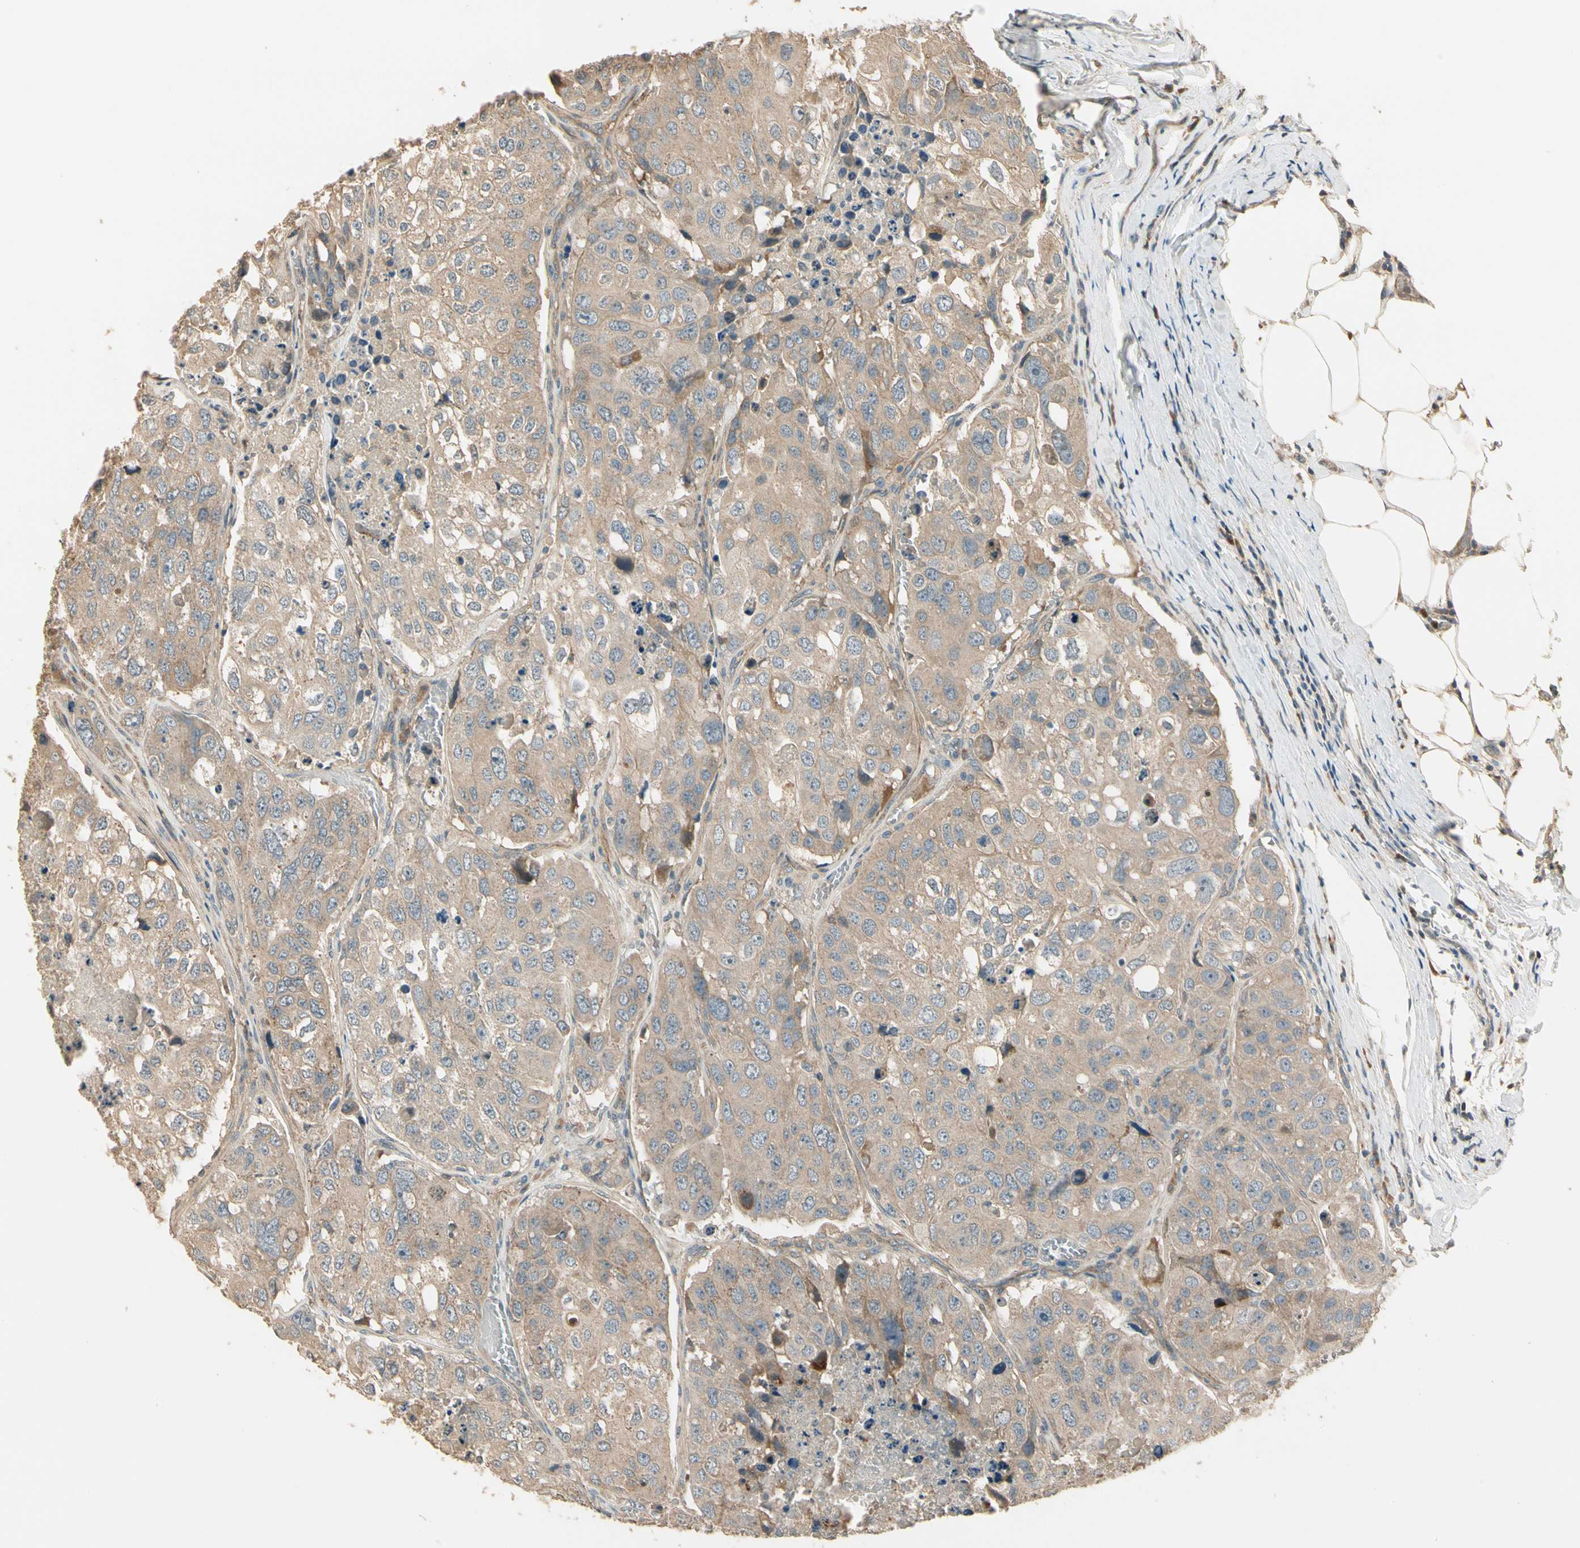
{"staining": {"intensity": "weak", "quantity": ">75%", "location": "cytoplasmic/membranous"}, "tissue": "urothelial cancer", "cell_type": "Tumor cells", "image_type": "cancer", "snomed": [{"axis": "morphology", "description": "Urothelial carcinoma, High grade"}, {"axis": "topography", "description": "Lymph node"}, {"axis": "topography", "description": "Urinary bladder"}], "caption": "Immunohistochemistry image of neoplastic tissue: human high-grade urothelial carcinoma stained using IHC displays low levels of weak protein expression localized specifically in the cytoplasmic/membranous of tumor cells, appearing as a cytoplasmic/membranous brown color.", "gene": "TNFRSF21", "patient": {"sex": "male", "age": 51}}